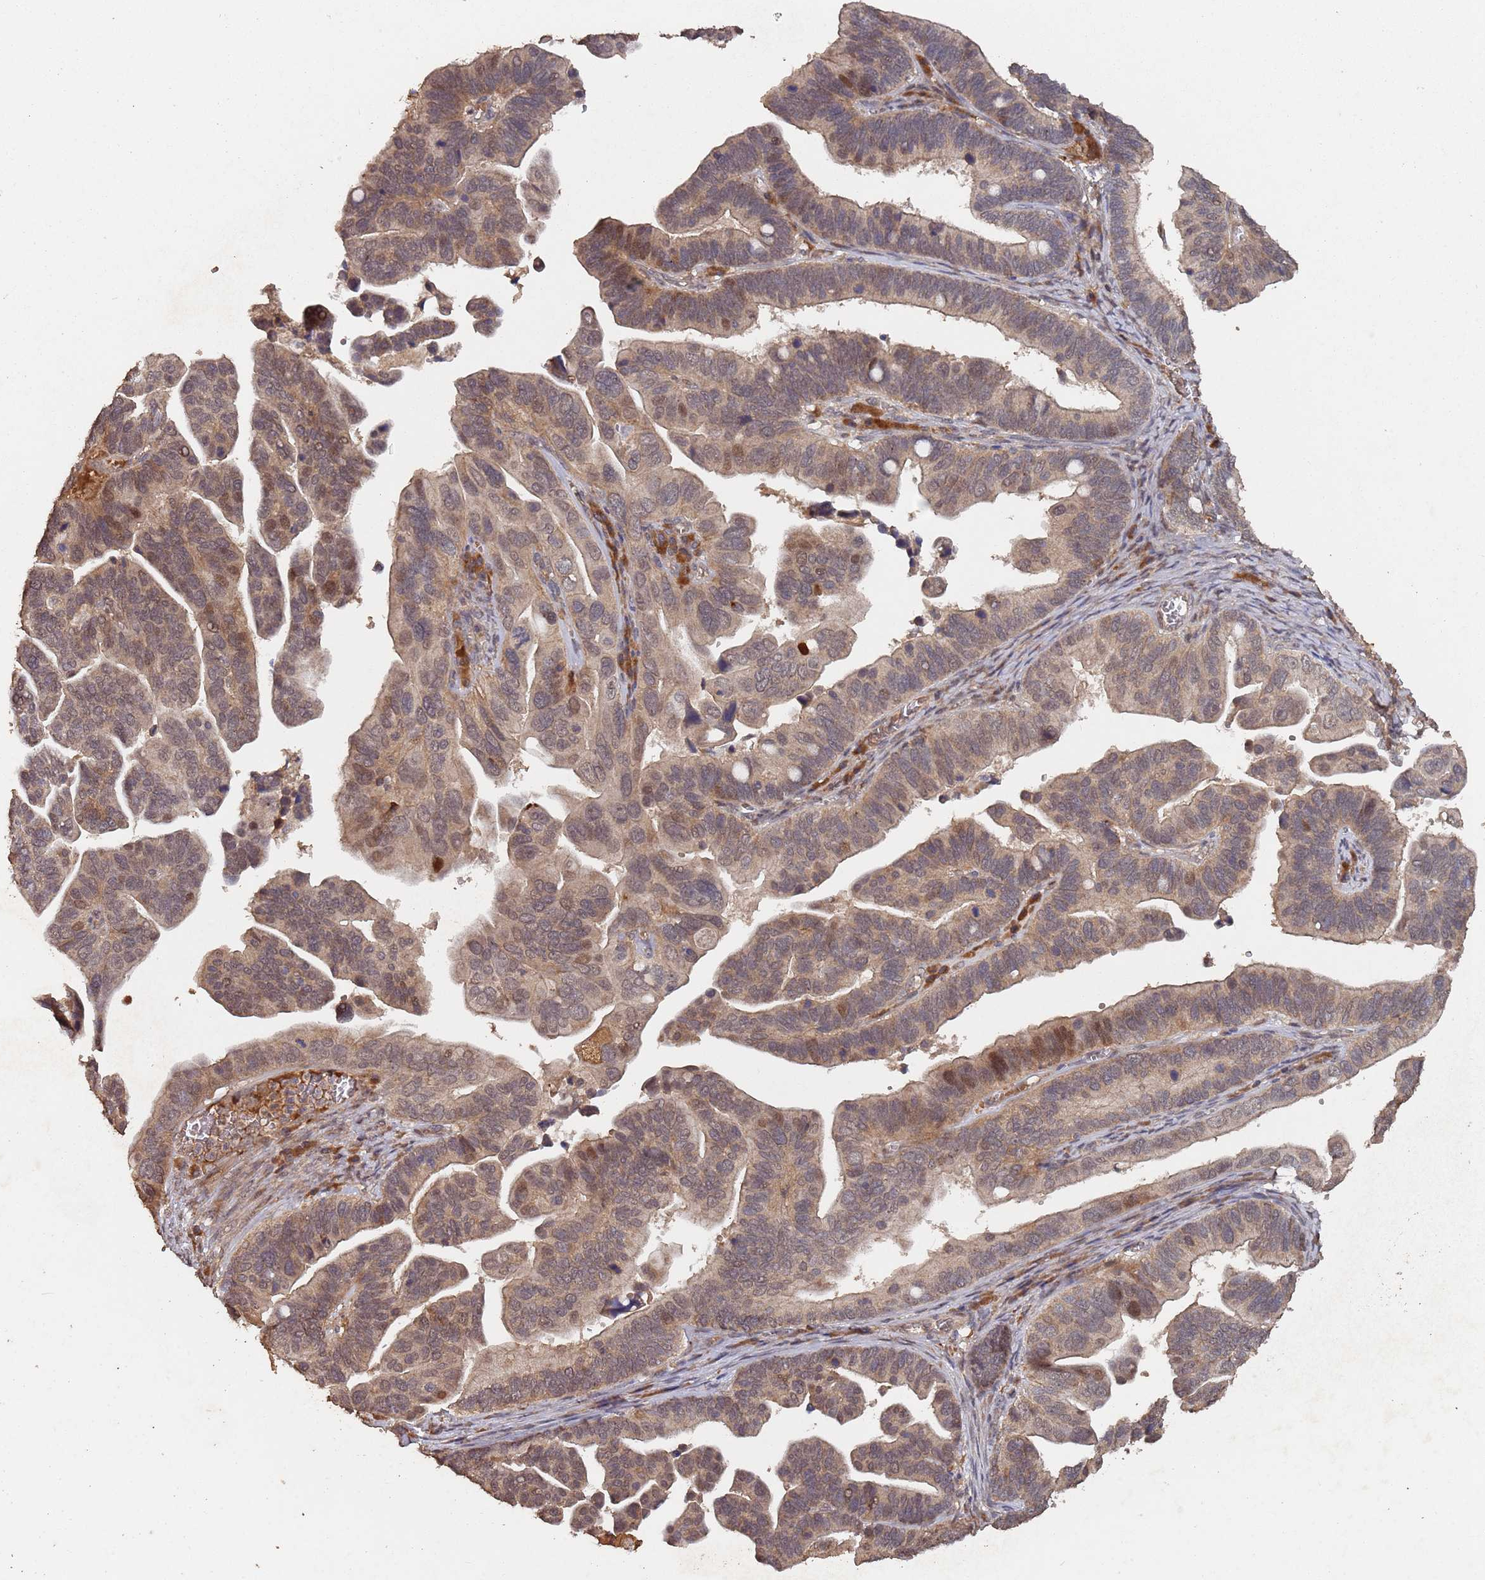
{"staining": {"intensity": "moderate", "quantity": "25%-75%", "location": "cytoplasmic/membranous,nuclear"}, "tissue": "ovarian cancer", "cell_type": "Tumor cells", "image_type": "cancer", "snomed": [{"axis": "morphology", "description": "Cystadenocarcinoma, serous, NOS"}, {"axis": "topography", "description": "Ovary"}], "caption": "Protein staining by immunohistochemistry reveals moderate cytoplasmic/membranous and nuclear positivity in approximately 25%-75% of tumor cells in ovarian cancer.", "gene": "FRAT1", "patient": {"sex": "female", "age": 56}}